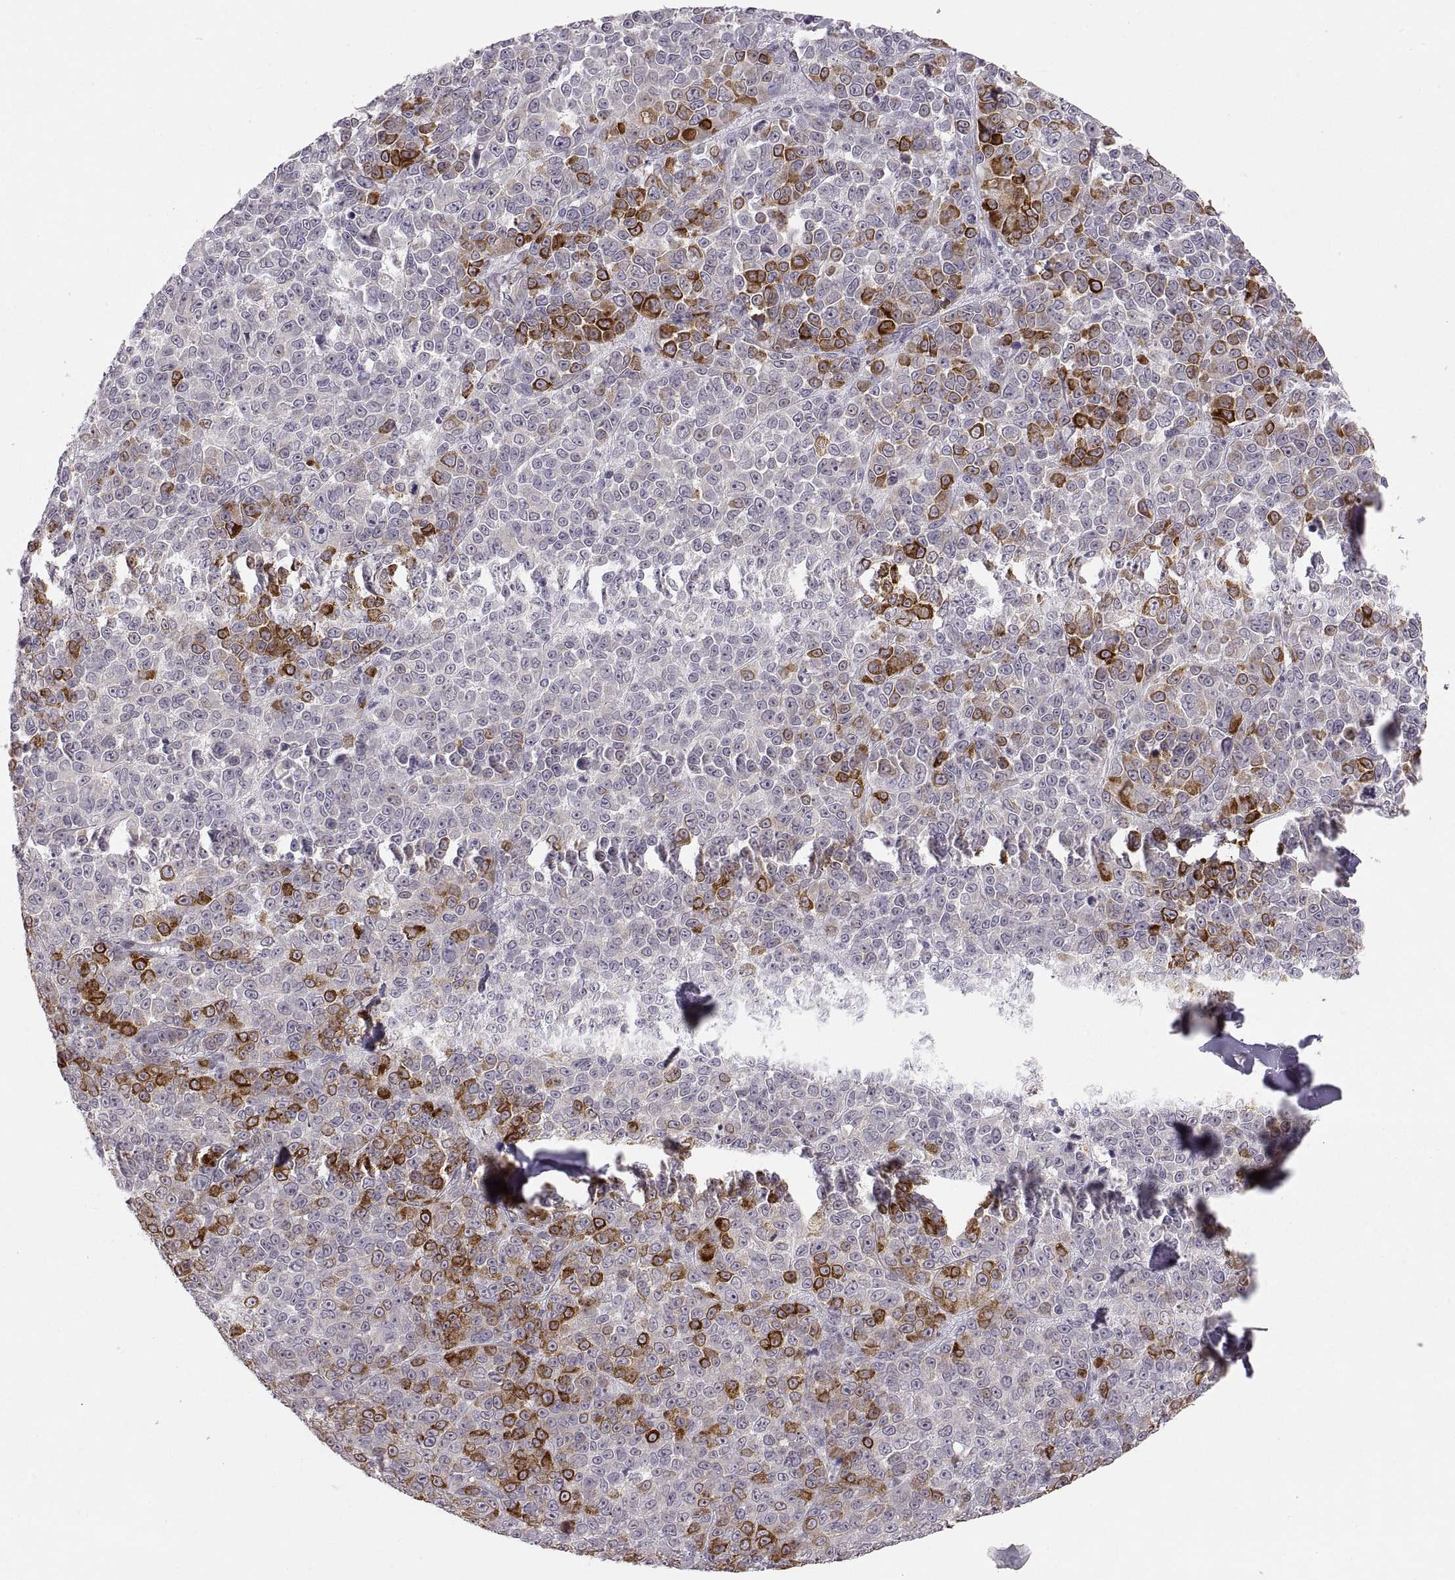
{"staining": {"intensity": "strong", "quantity": "<25%", "location": "cytoplasmic/membranous"}, "tissue": "melanoma", "cell_type": "Tumor cells", "image_type": "cancer", "snomed": [{"axis": "morphology", "description": "Malignant melanoma, NOS"}, {"axis": "topography", "description": "Skin"}], "caption": "IHC of human melanoma reveals medium levels of strong cytoplasmic/membranous expression in about <25% of tumor cells.", "gene": "HMGCR", "patient": {"sex": "female", "age": 95}}